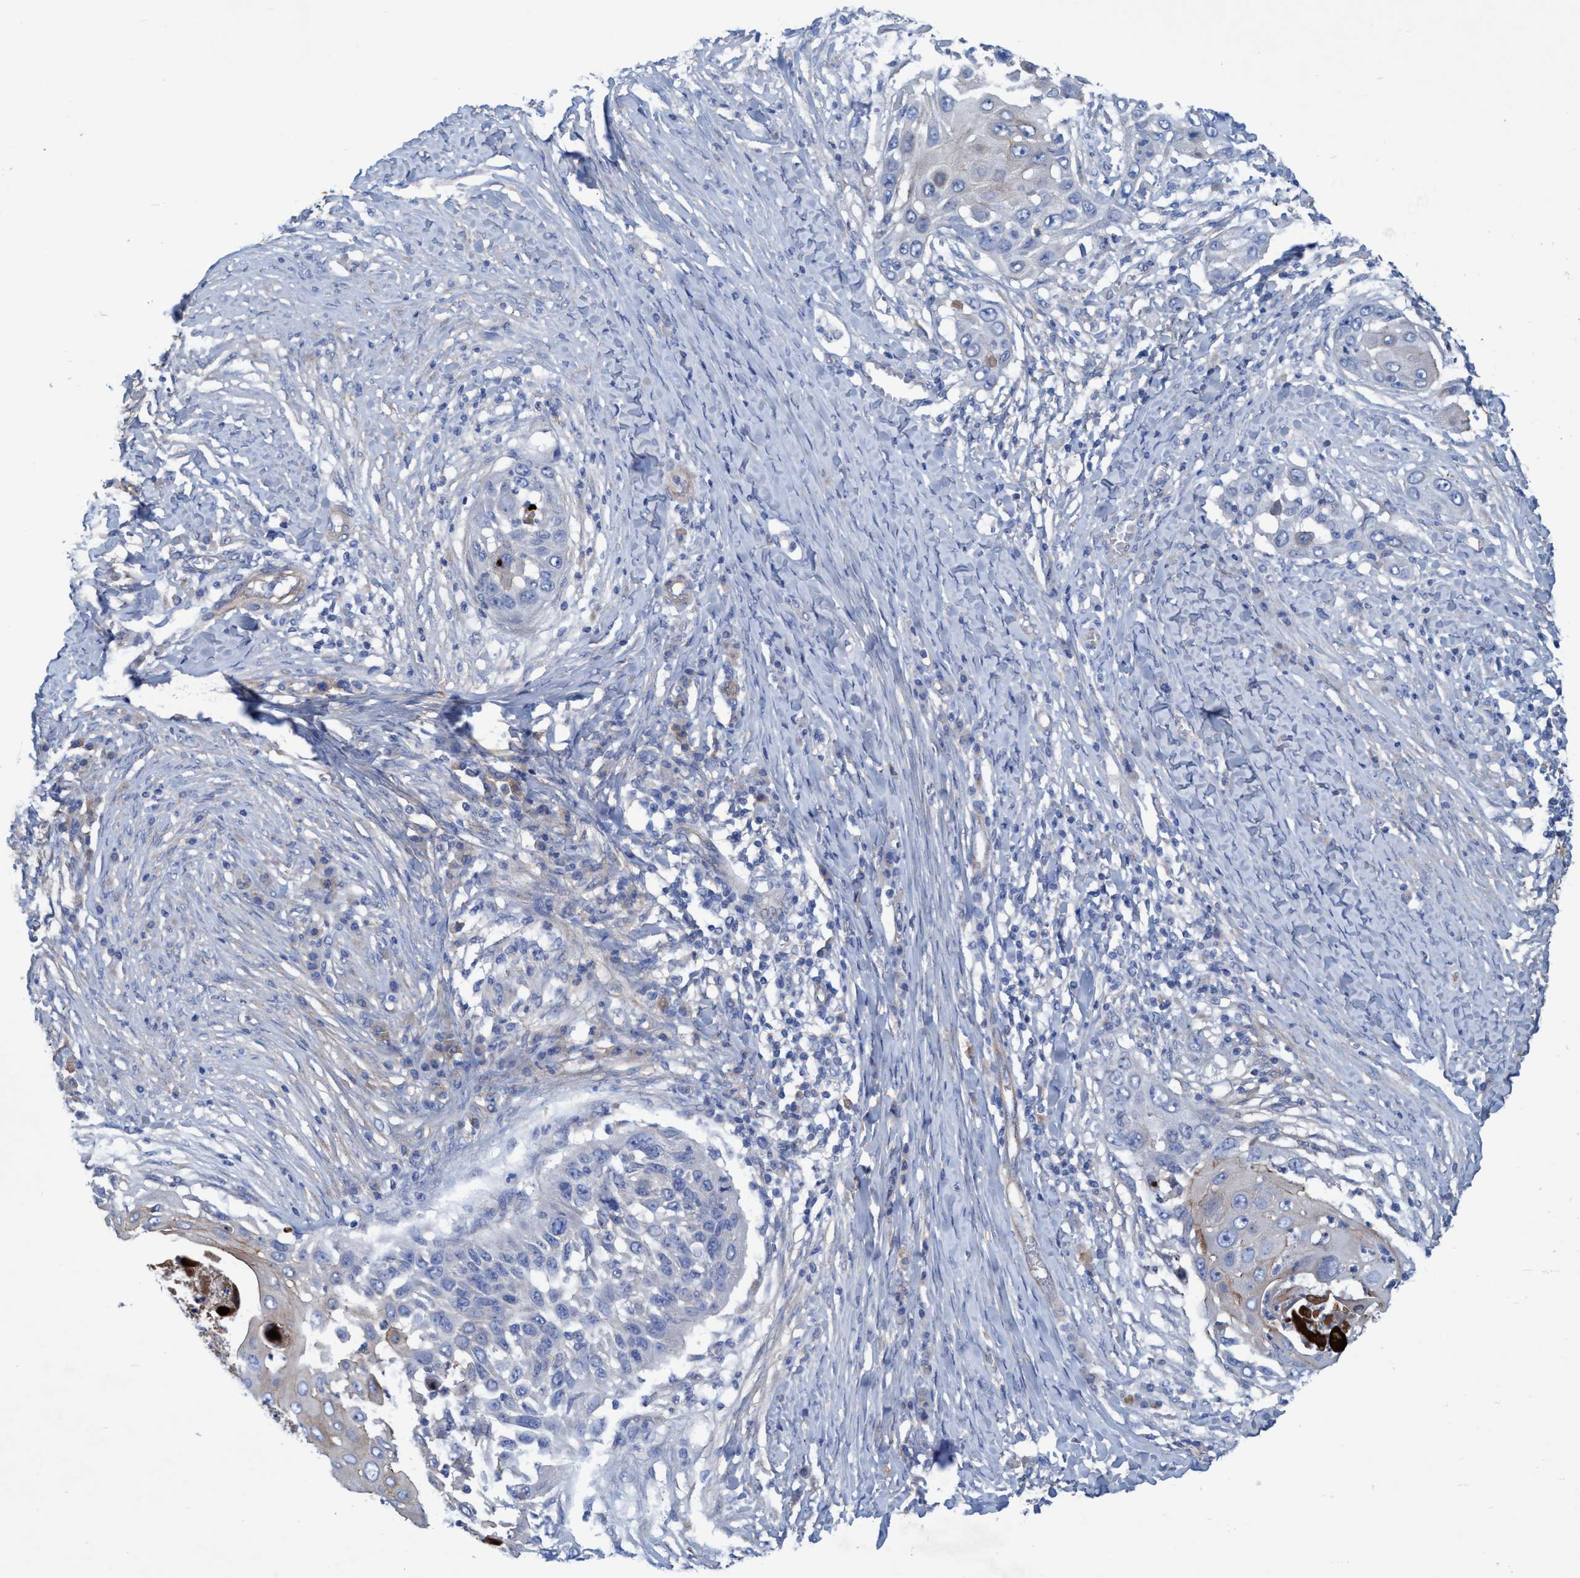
{"staining": {"intensity": "weak", "quantity": "<25%", "location": "cytoplasmic/membranous"}, "tissue": "skin cancer", "cell_type": "Tumor cells", "image_type": "cancer", "snomed": [{"axis": "morphology", "description": "Squamous cell carcinoma, NOS"}, {"axis": "topography", "description": "Skin"}], "caption": "Human skin cancer stained for a protein using immunohistochemistry exhibits no staining in tumor cells.", "gene": "GULP1", "patient": {"sex": "female", "age": 44}}